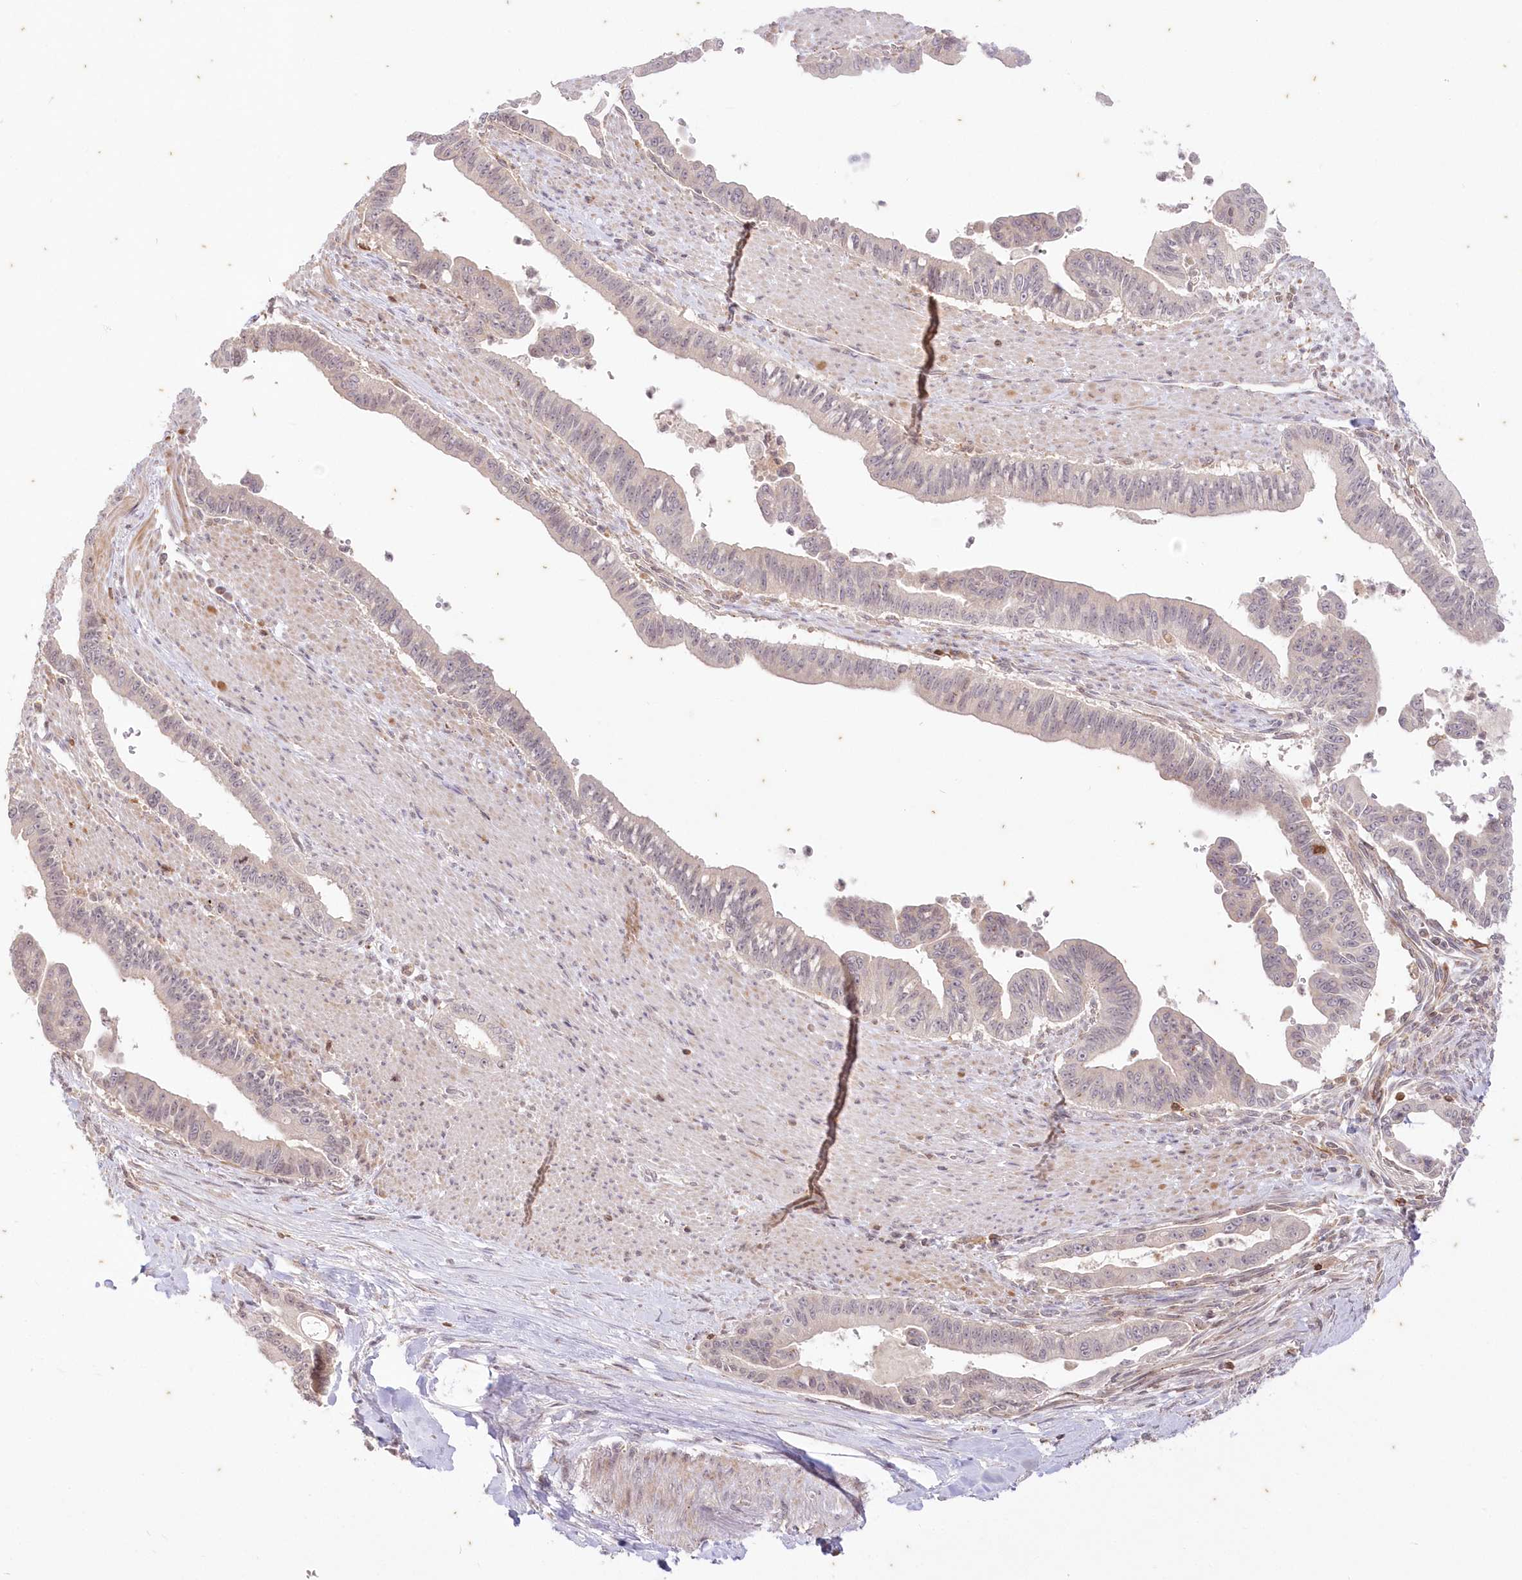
{"staining": {"intensity": "negative", "quantity": "none", "location": "none"}, "tissue": "pancreatic cancer", "cell_type": "Tumor cells", "image_type": "cancer", "snomed": [{"axis": "morphology", "description": "Adenocarcinoma, NOS"}, {"axis": "topography", "description": "Pancreas"}], "caption": "This histopathology image is of pancreatic cancer (adenocarcinoma) stained with immunohistochemistry (IHC) to label a protein in brown with the nuclei are counter-stained blue. There is no staining in tumor cells. (Stains: DAB (3,3'-diaminobenzidine) immunohistochemistry with hematoxylin counter stain, Microscopy: brightfield microscopy at high magnification).", "gene": "MTMR3", "patient": {"sex": "male", "age": 70}}